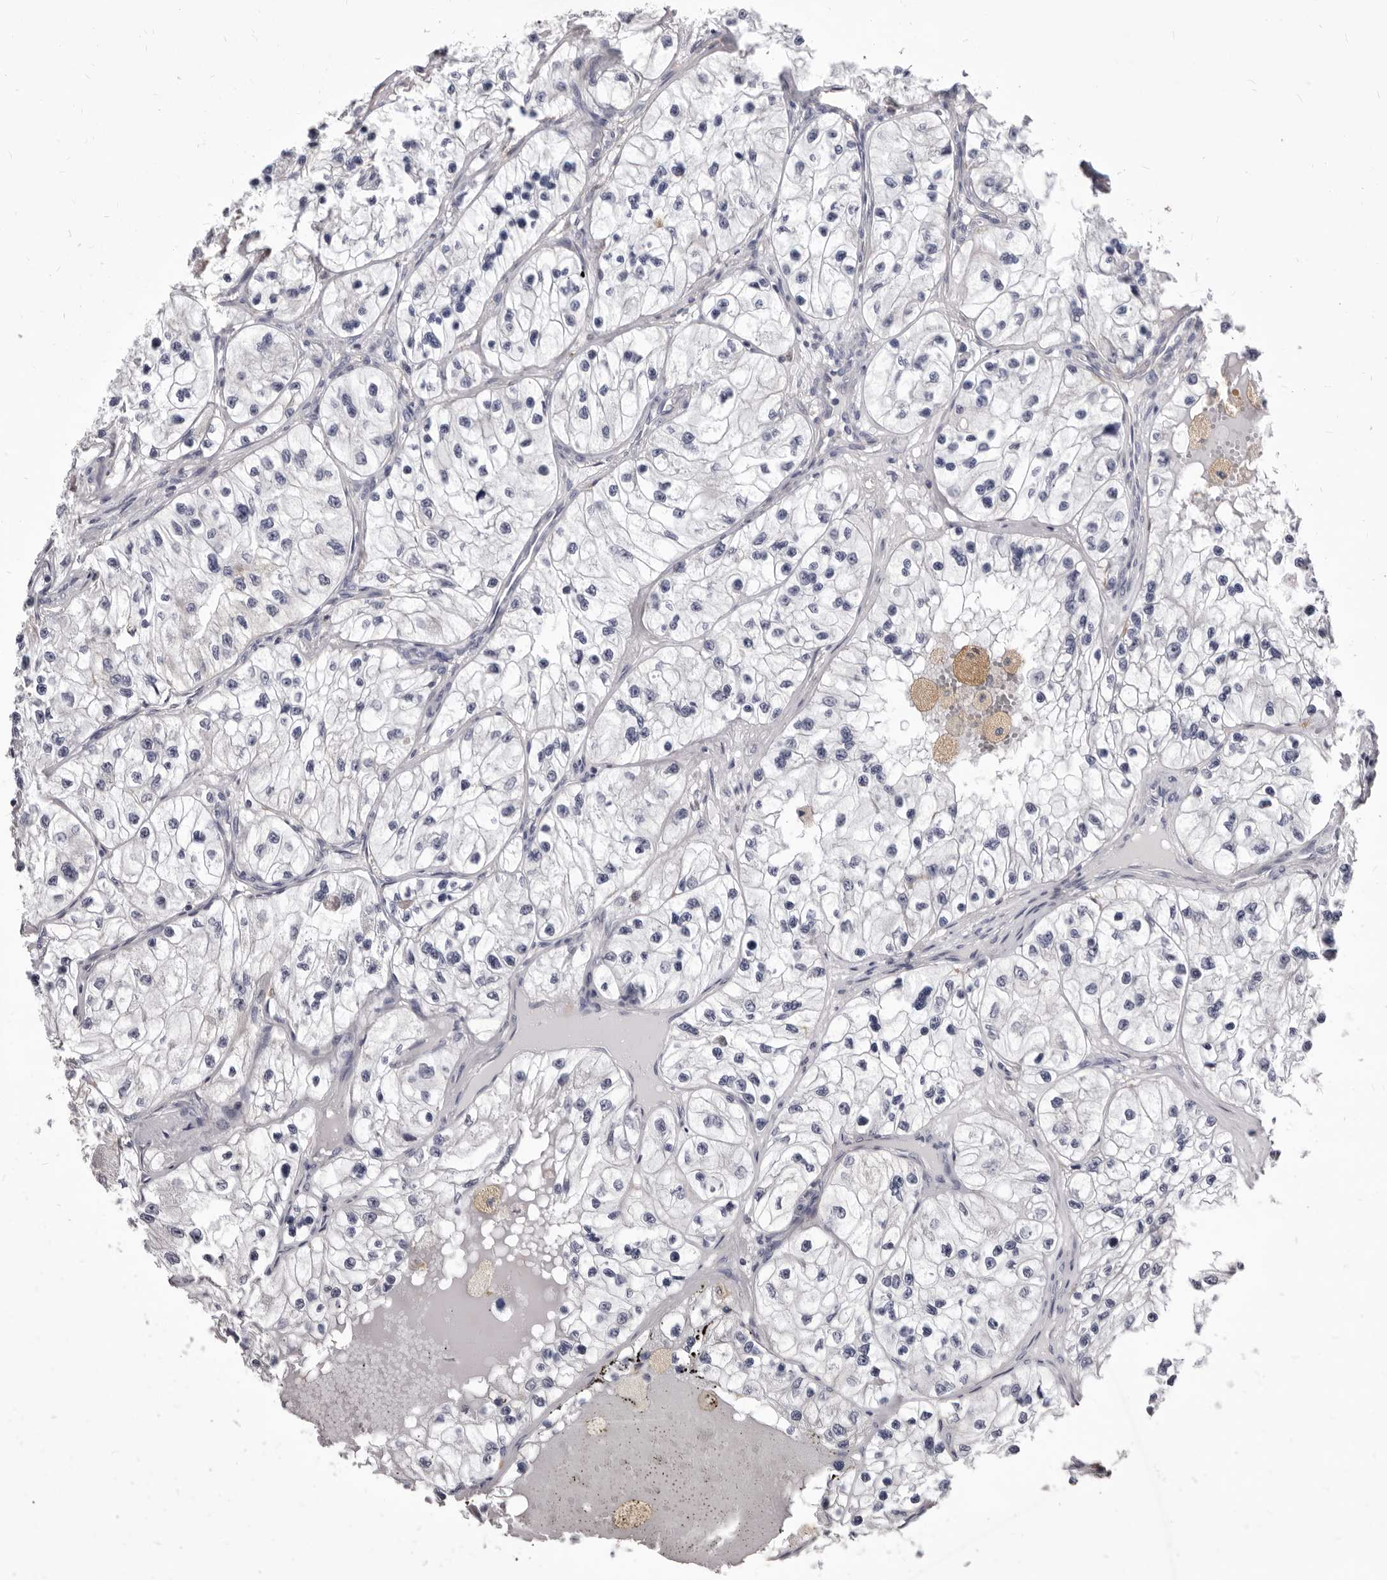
{"staining": {"intensity": "negative", "quantity": "none", "location": "none"}, "tissue": "renal cancer", "cell_type": "Tumor cells", "image_type": "cancer", "snomed": [{"axis": "morphology", "description": "Adenocarcinoma, NOS"}, {"axis": "topography", "description": "Kidney"}], "caption": "Image shows no protein expression in tumor cells of adenocarcinoma (renal) tissue.", "gene": "NIBAN1", "patient": {"sex": "female", "age": 57}}